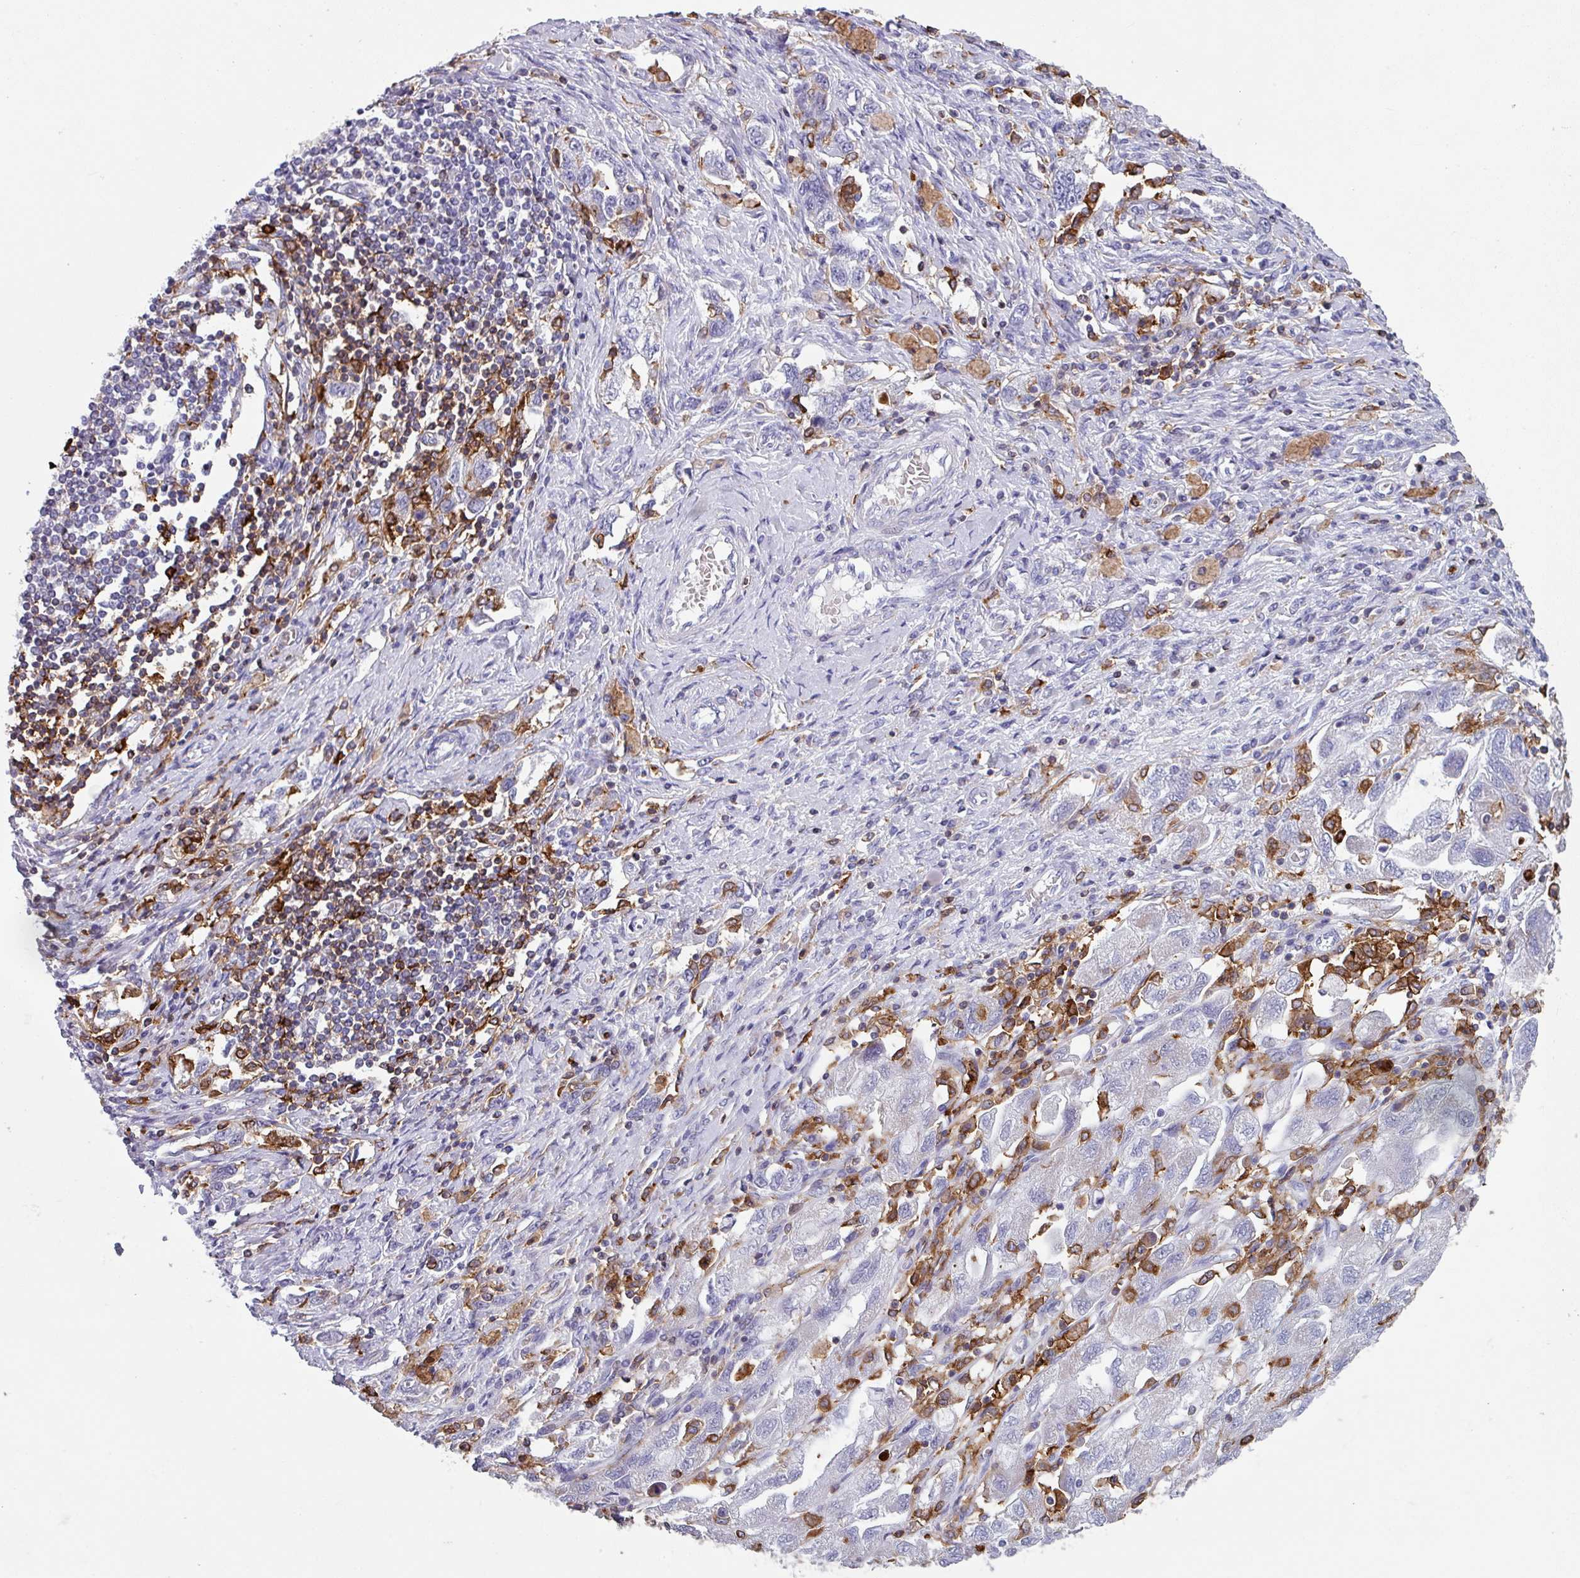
{"staining": {"intensity": "negative", "quantity": "none", "location": "none"}, "tissue": "ovarian cancer", "cell_type": "Tumor cells", "image_type": "cancer", "snomed": [{"axis": "morphology", "description": "Carcinoma, NOS"}, {"axis": "morphology", "description": "Cystadenocarcinoma, serous, NOS"}, {"axis": "topography", "description": "Ovary"}], "caption": "A histopathology image of carcinoma (ovarian) stained for a protein displays no brown staining in tumor cells.", "gene": "EXOSC5", "patient": {"sex": "female", "age": 69}}